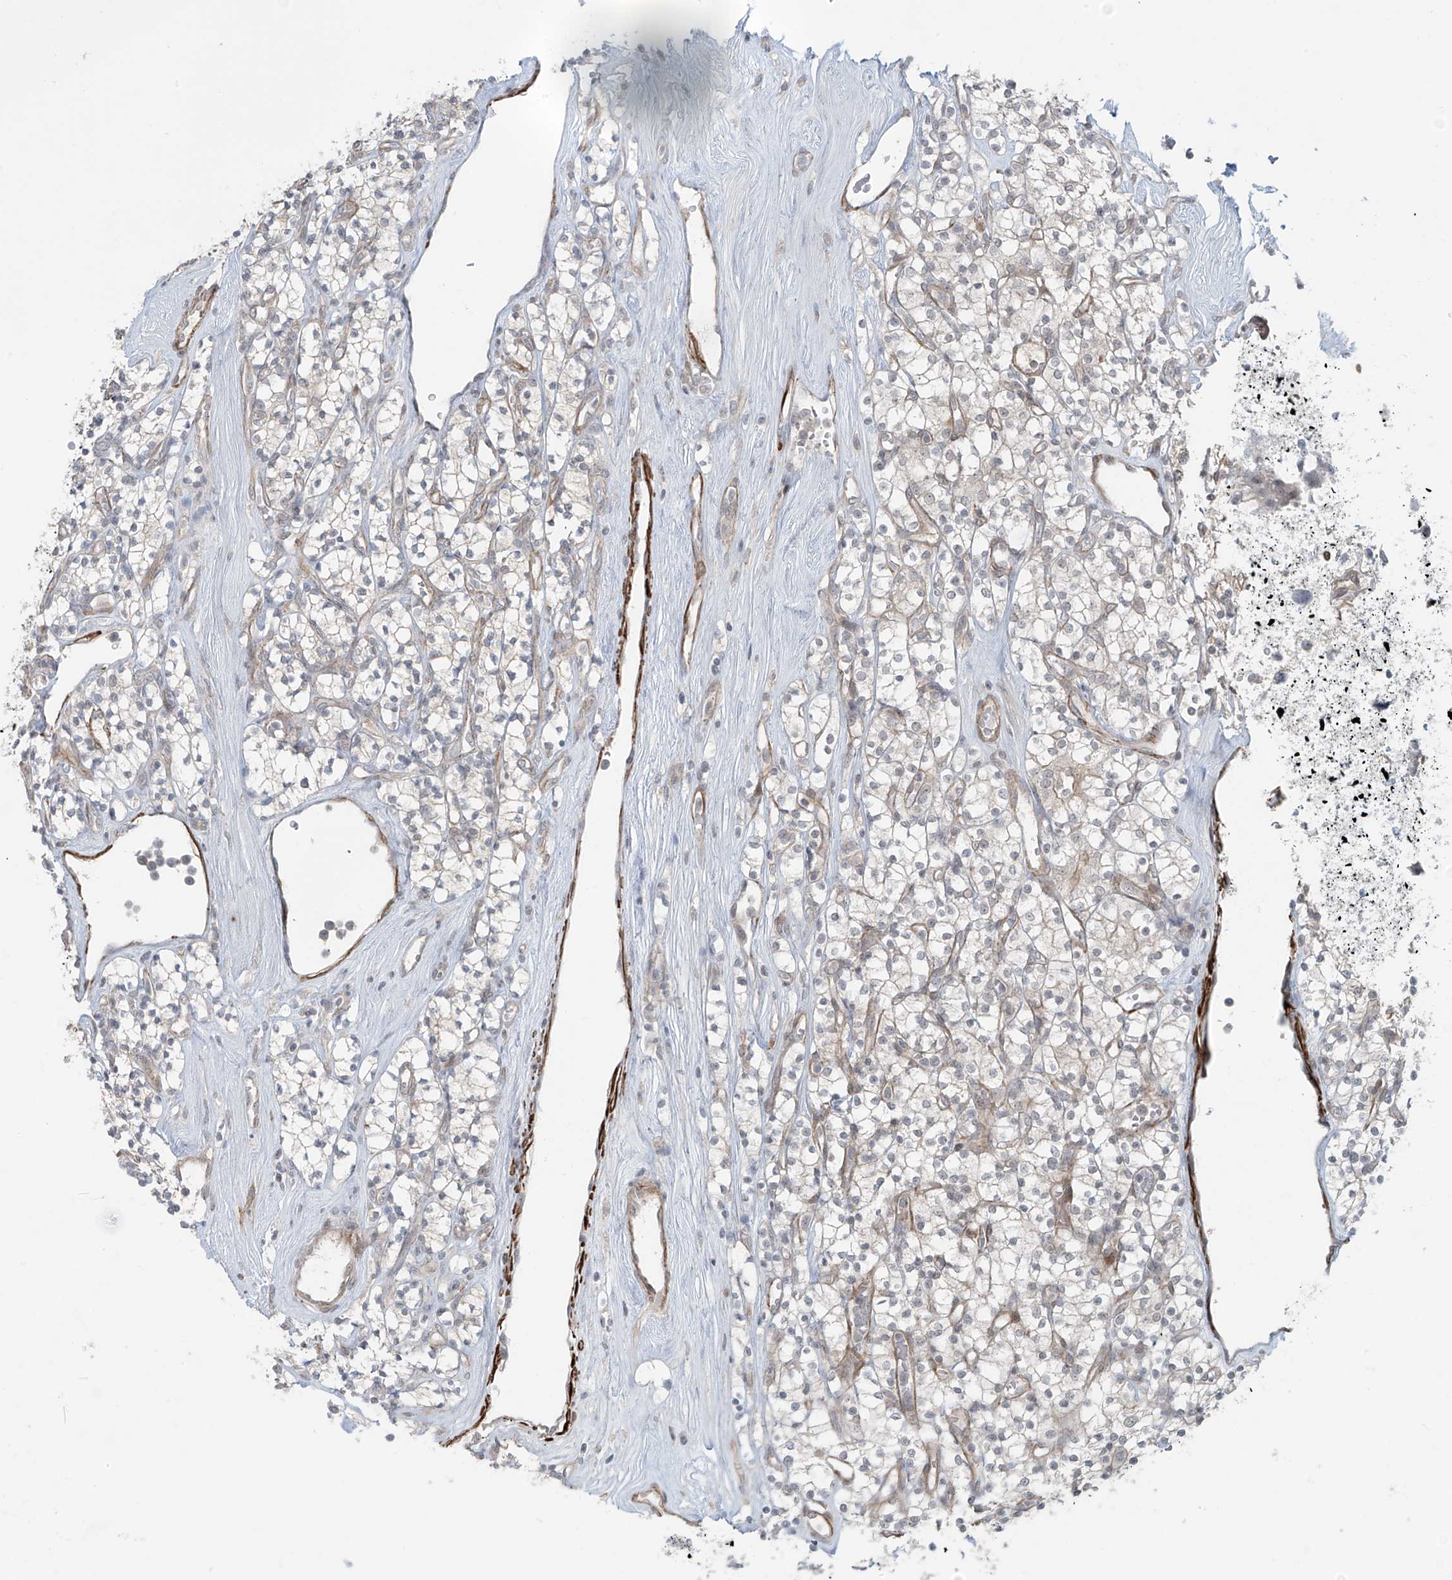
{"staining": {"intensity": "negative", "quantity": "none", "location": "none"}, "tissue": "renal cancer", "cell_type": "Tumor cells", "image_type": "cancer", "snomed": [{"axis": "morphology", "description": "Adenocarcinoma, NOS"}, {"axis": "topography", "description": "Kidney"}], "caption": "The immunohistochemistry micrograph has no significant positivity in tumor cells of renal adenocarcinoma tissue.", "gene": "RASGEF1A", "patient": {"sex": "male", "age": 77}}